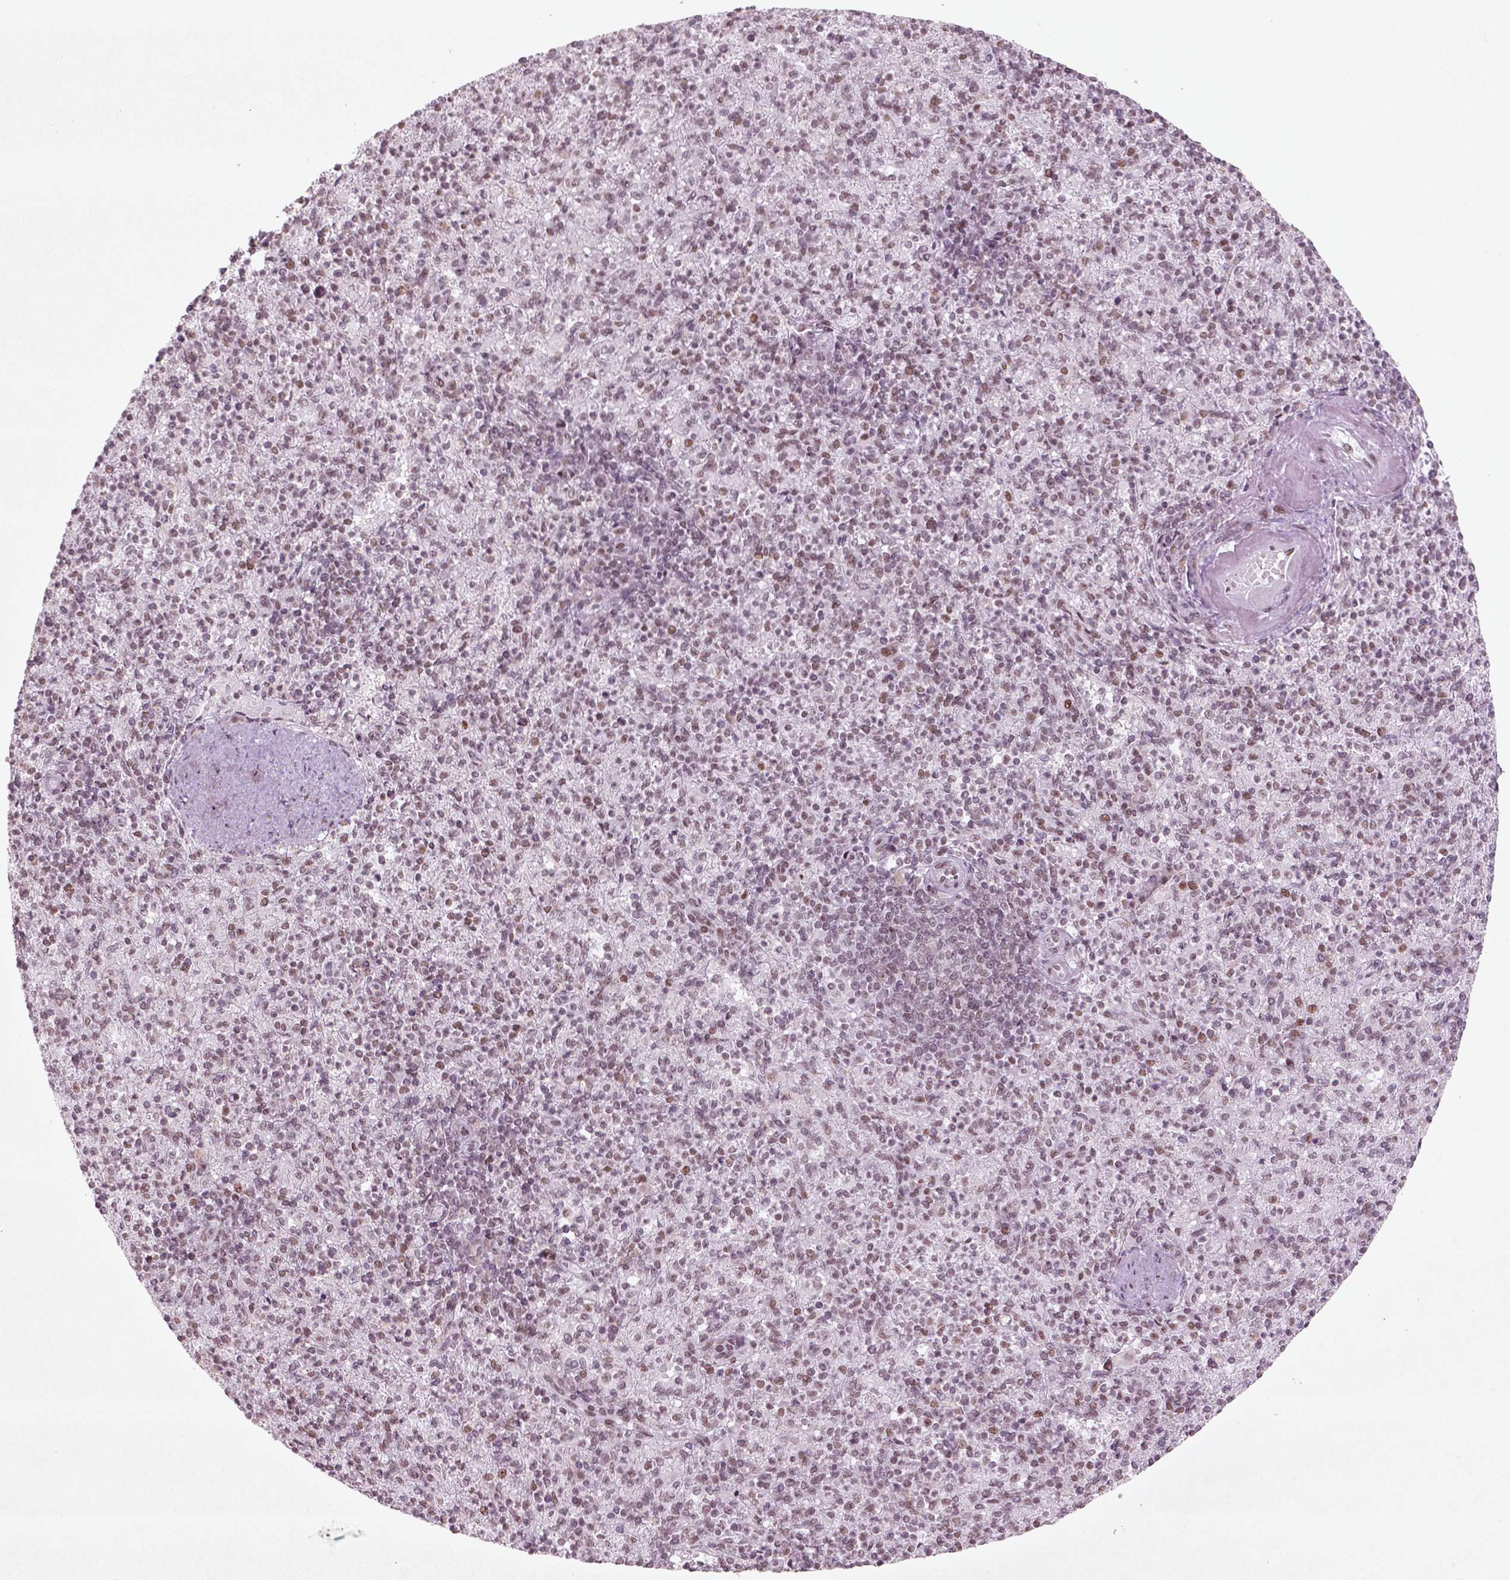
{"staining": {"intensity": "moderate", "quantity": ">75%", "location": "nuclear"}, "tissue": "spleen", "cell_type": "Cells in red pulp", "image_type": "normal", "snomed": [{"axis": "morphology", "description": "Normal tissue, NOS"}, {"axis": "topography", "description": "Spleen"}], "caption": "The image demonstrates staining of normal spleen, revealing moderate nuclear protein staining (brown color) within cells in red pulp.", "gene": "HMG20B", "patient": {"sex": "female", "age": 74}}